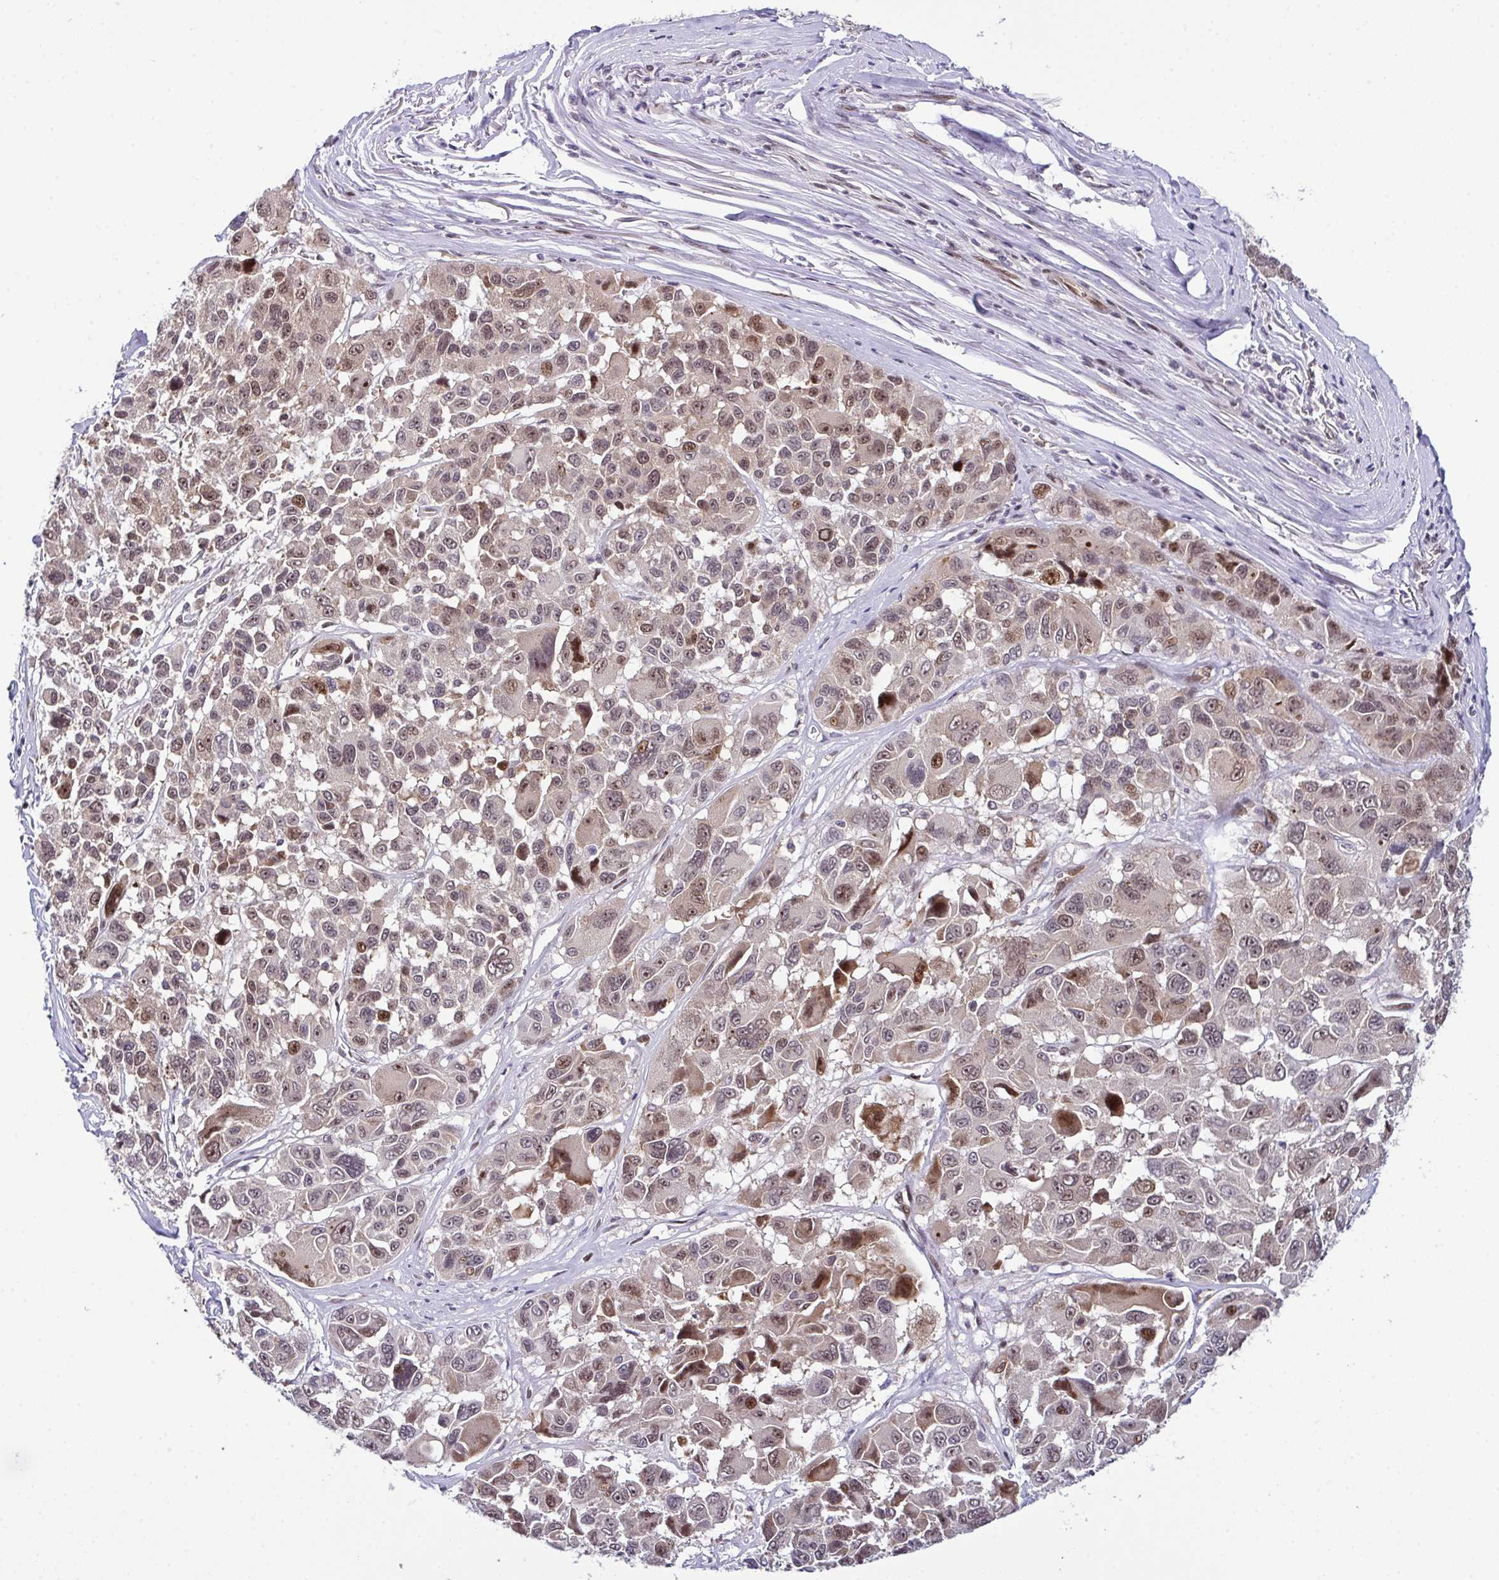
{"staining": {"intensity": "moderate", "quantity": ">75%", "location": "nuclear"}, "tissue": "melanoma", "cell_type": "Tumor cells", "image_type": "cancer", "snomed": [{"axis": "morphology", "description": "Malignant melanoma, NOS"}, {"axis": "topography", "description": "Skin"}], "caption": "This image shows malignant melanoma stained with immunohistochemistry (IHC) to label a protein in brown. The nuclear of tumor cells show moderate positivity for the protein. Nuclei are counter-stained blue.", "gene": "DNAJB1", "patient": {"sex": "female", "age": 66}}